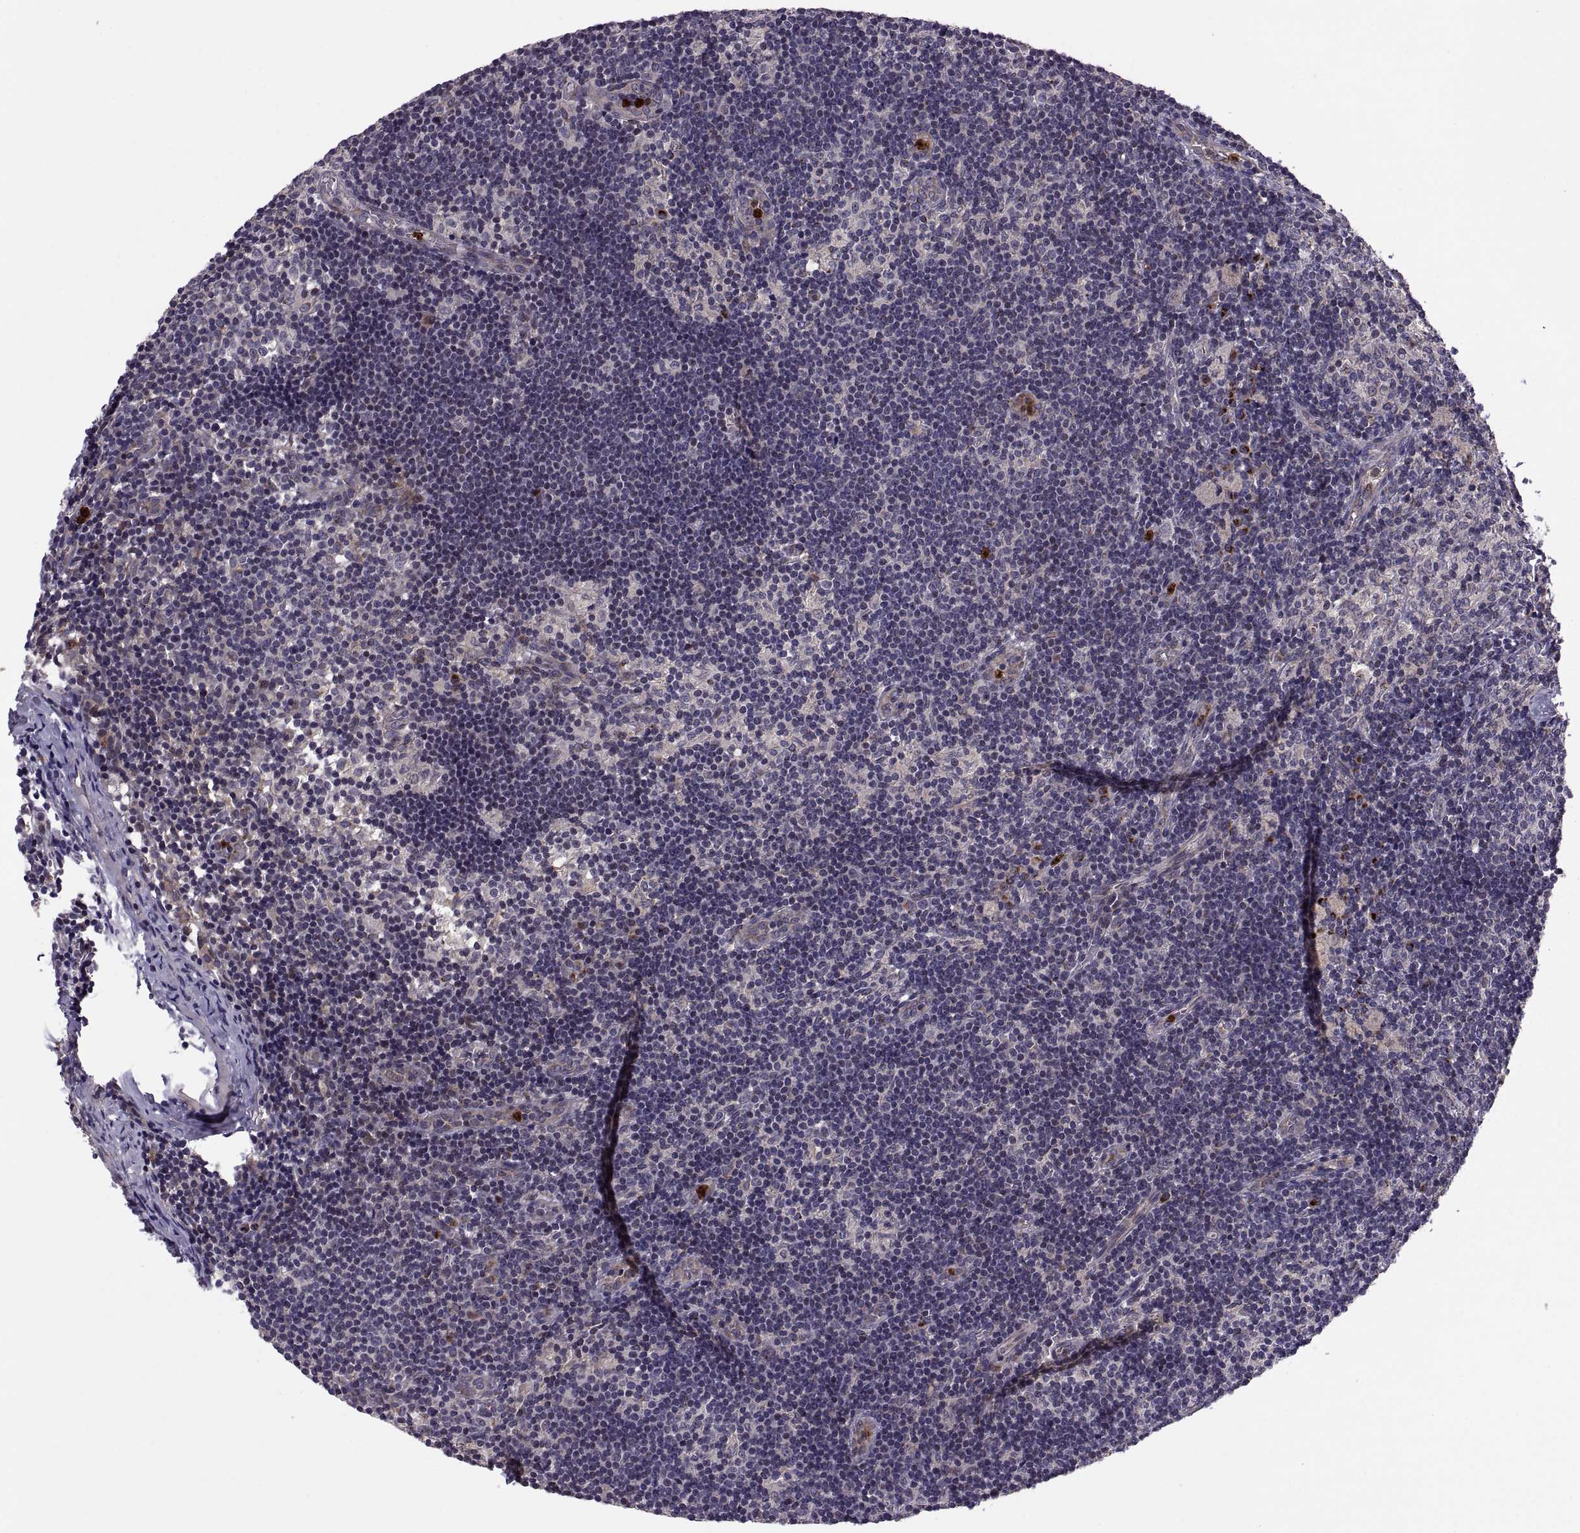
{"staining": {"intensity": "negative", "quantity": "none", "location": "none"}, "tissue": "lymph node", "cell_type": "Germinal center cells", "image_type": "normal", "snomed": [{"axis": "morphology", "description": "Normal tissue, NOS"}, {"axis": "topography", "description": "Lymph node"}], "caption": "This is an immunohistochemistry histopathology image of unremarkable lymph node. There is no expression in germinal center cells.", "gene": "TESC", "patient": {"sex": "female", "age": 52}}